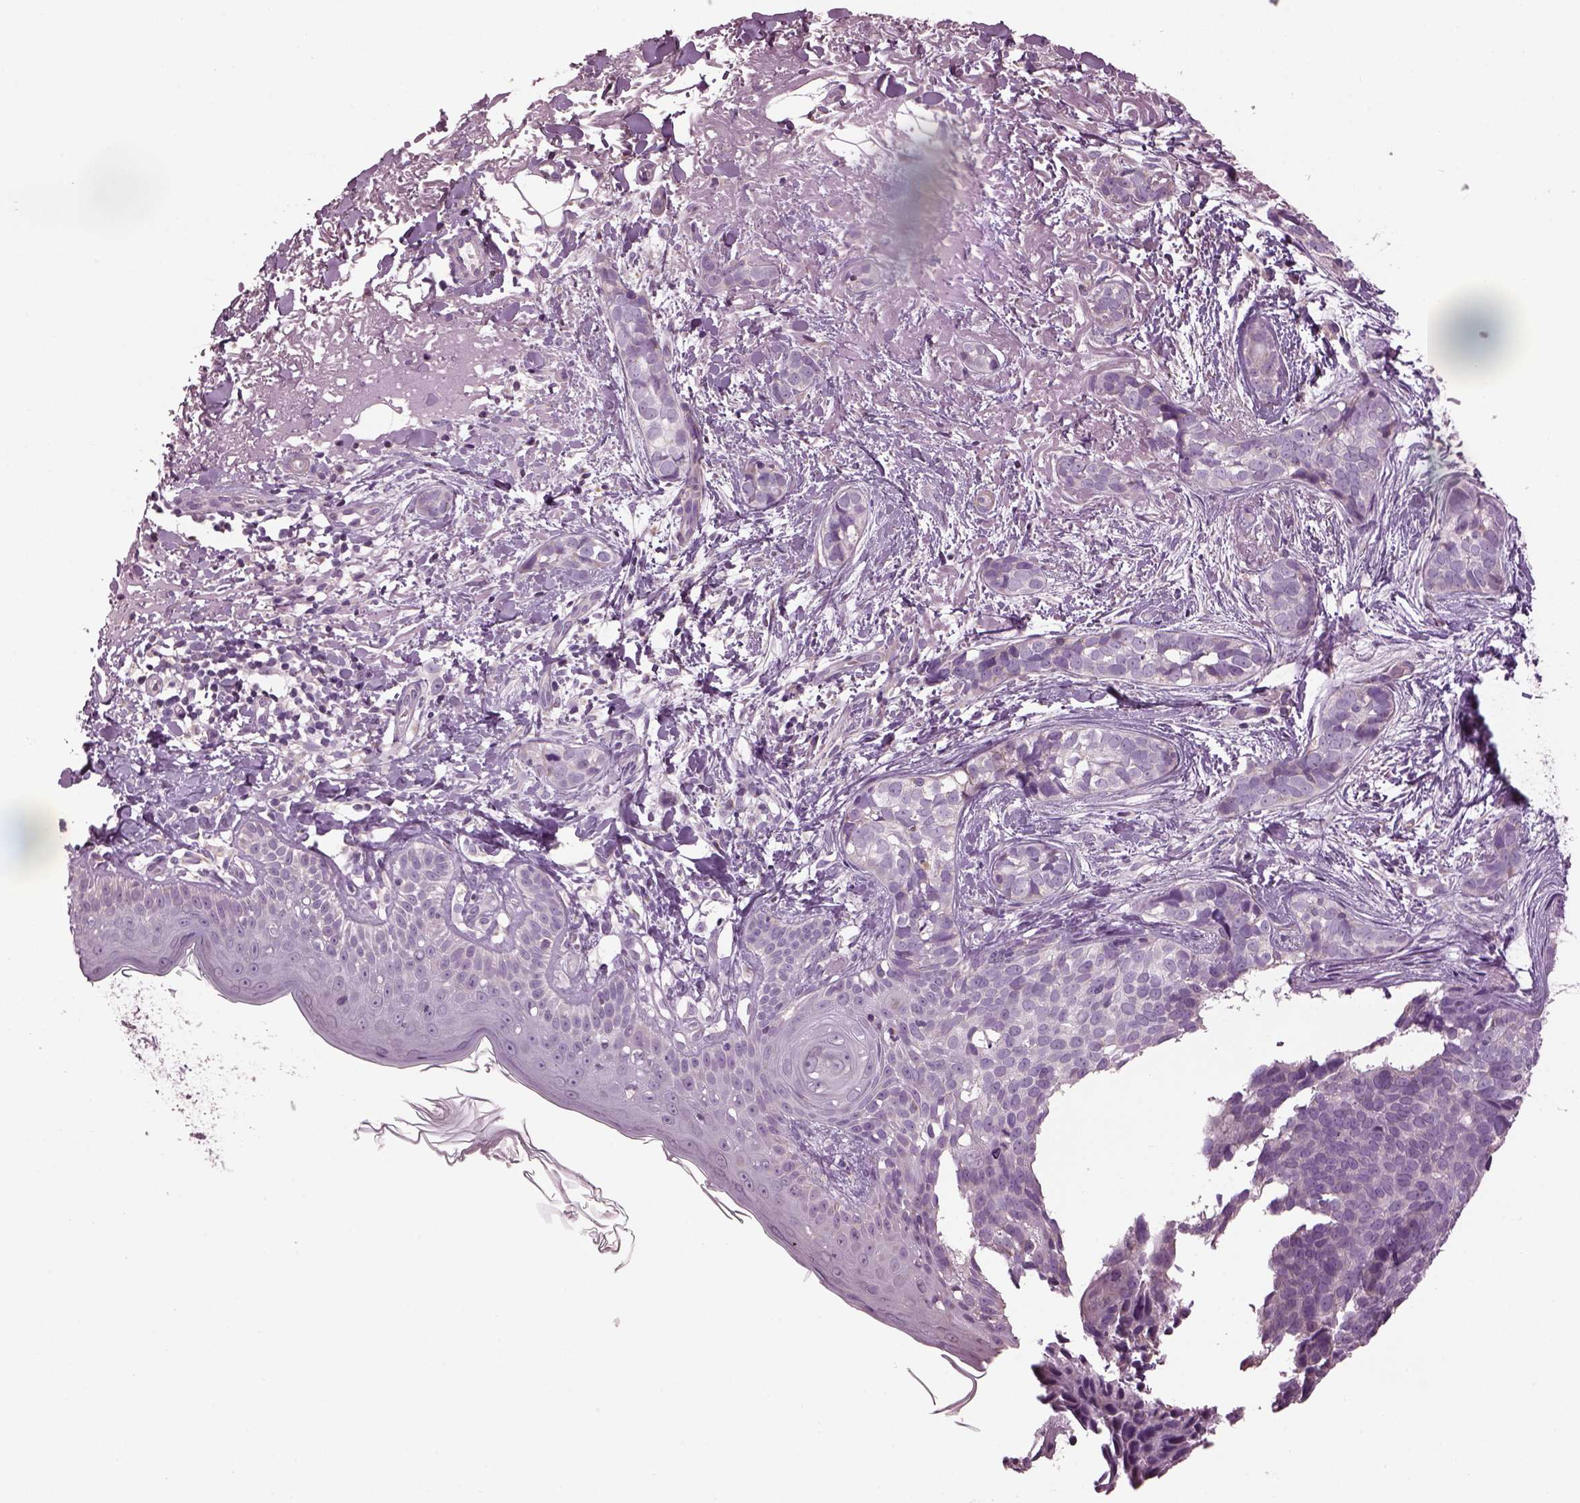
{"staining": {"intensity": "negative", "quantity": "none", "location": "none"}, "tissue": "skin cancer", "cell_type": "Tumor cells", "image_type": "cancer", "snomed": [{"axis": "morphology", "description": "Basal cell carcinoma"}, {"axis": "topography", "description": "Skin"}], "caption": "This is a photomicrograph of immunohistochemistry staining of skin cancer, which shows no positivity in tumor cells.", "gene": "SPATA7", "patient": {"sex": "male", "age": 87}}